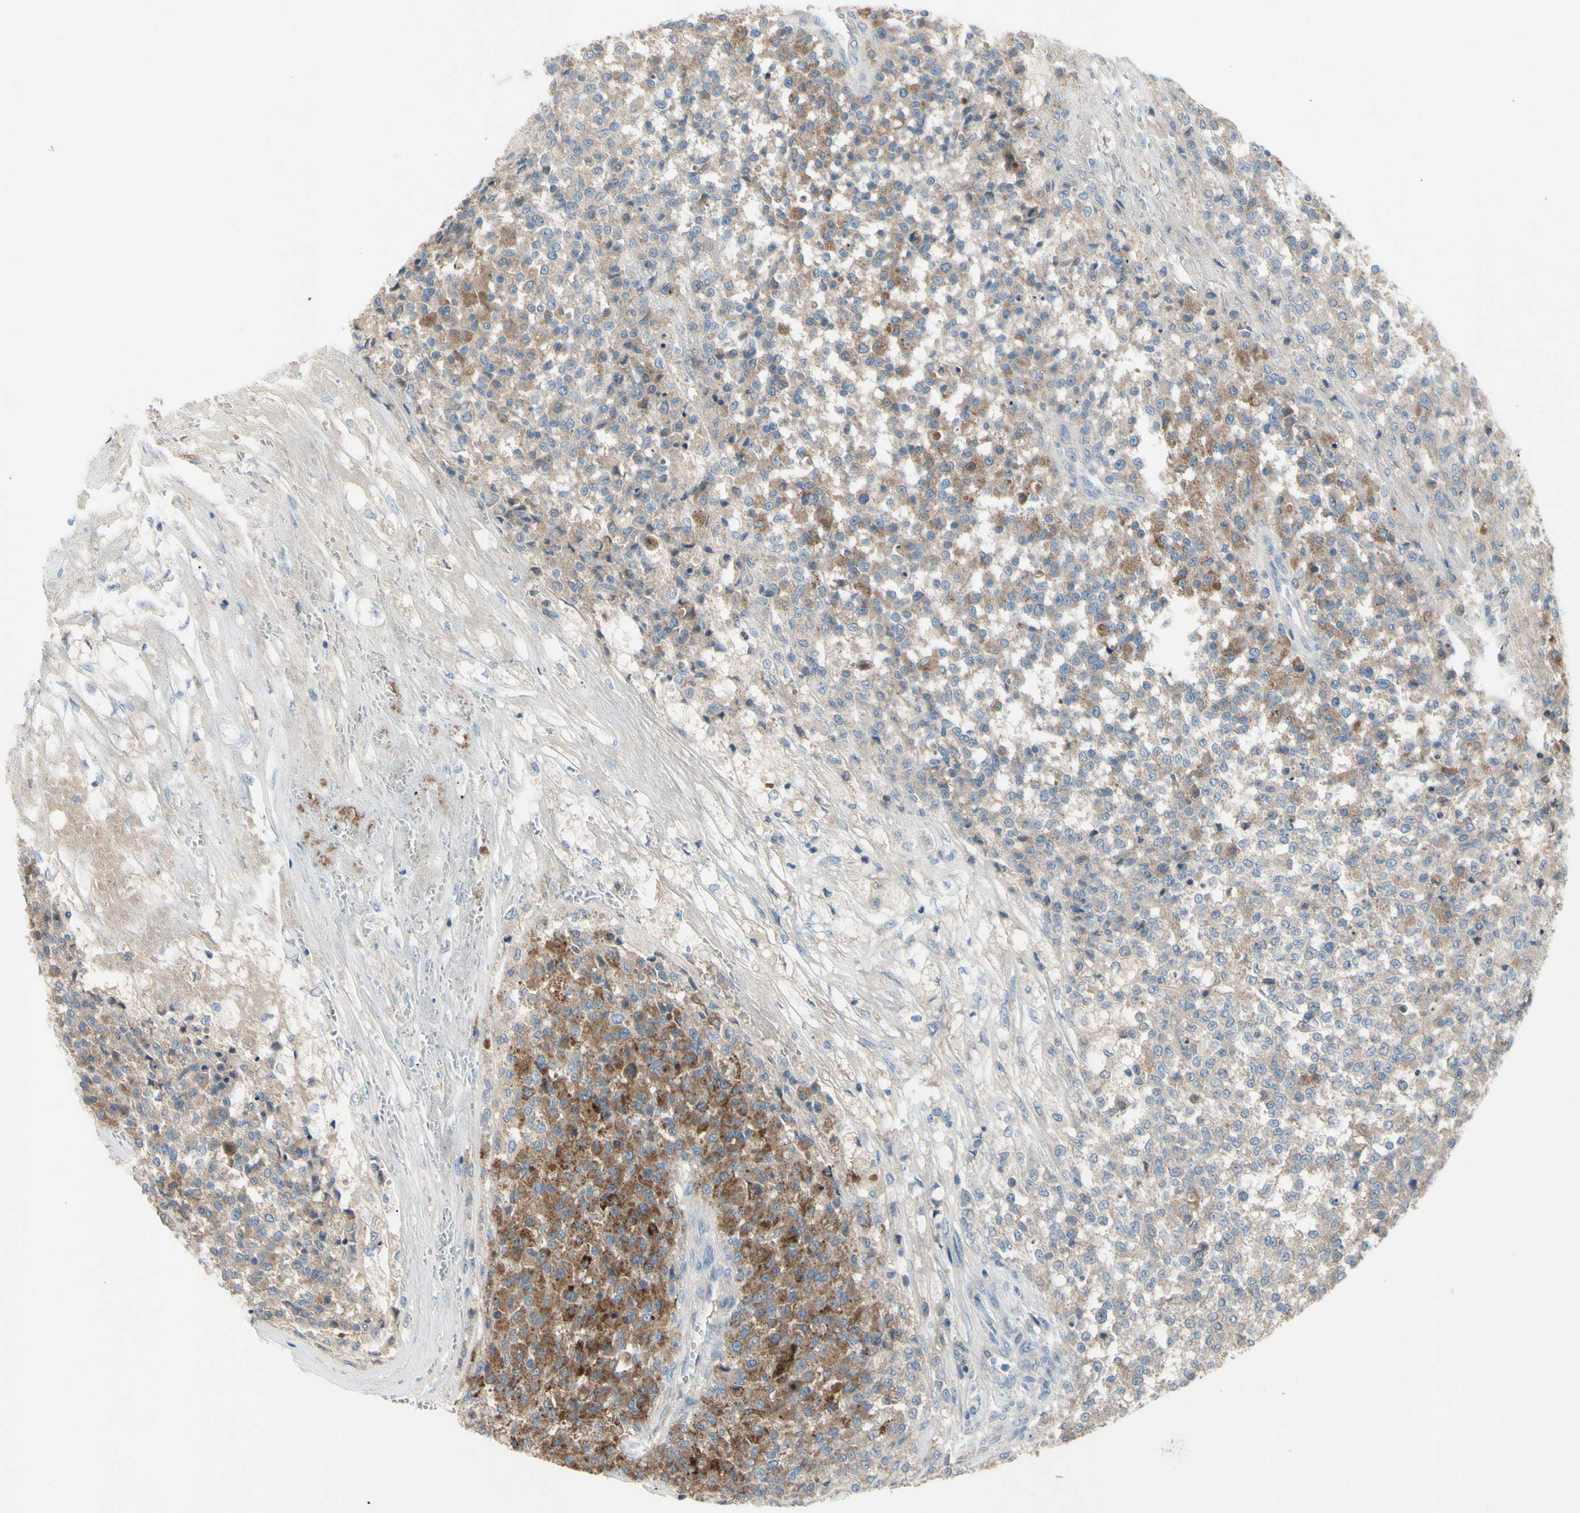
{"staining": {"intensity": "moderate", "quantity": "25%-75%", "location": "cytoplasmic/membranous"}, "tissue": "testis cancer", "cell_type": "Tumor cells", "image_type": "cancer", "snomed": [{"axis": "morphology", "description": "Seminoma, NOS"}, {"axis": "topography", "description": "Testis"}], "caption": "Immunohistochemical staining of human seminoma (testis) exhibits medium levels of moderate cytoplasmic/membranous expression in about 25%-75% of tumor cells. (Stains: DAB (3,3'-diaminobenzidine) in brown, nuclei in blue, Microscopy: brightfield microscopy at high magnification).", "gene": "ATRN", "patient": {"sex": "male", "age": 59}}